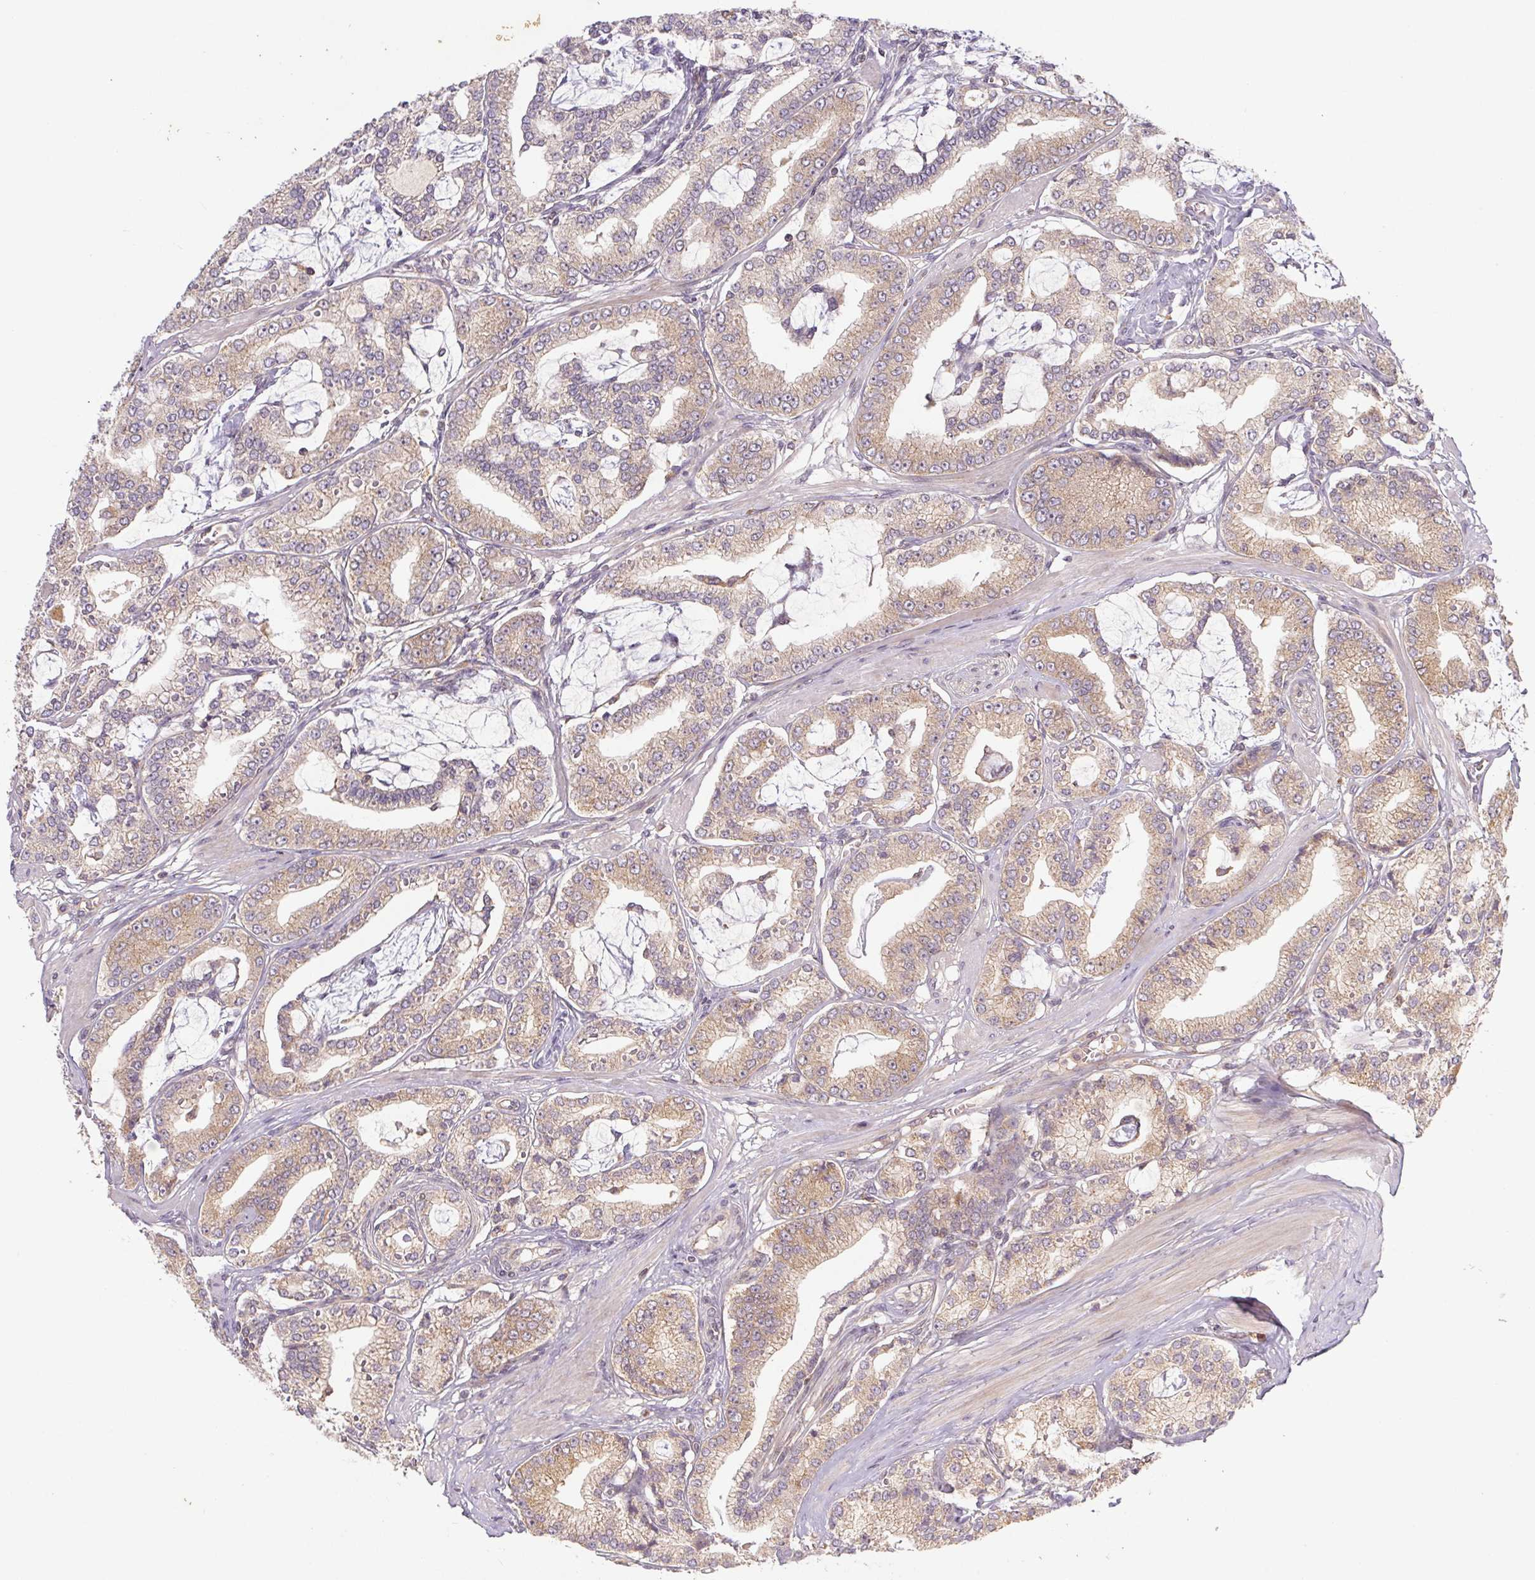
{"staining": {"intensity": "weak", "quantity": ">75%", "location": "cytoplasmic/membranous"}, "tissue": "prostate cancer", "cell_type": "Tumor cells", "image_type": "cancer", "snomed": [{"axis": "morphology", "description": "Adenocarcinoma, High grade"}, {"axis": "topography", "description": "Prostate"}], "caption": "Prostate adenocarcinoma (high-grade) stained with a brown dye reveals weak cytoplasmic/membranous positive positivity in approximately >75% of tumor cells.", "gene": "MTHFD1", "patient": {"sex": "male", "age": 71}}